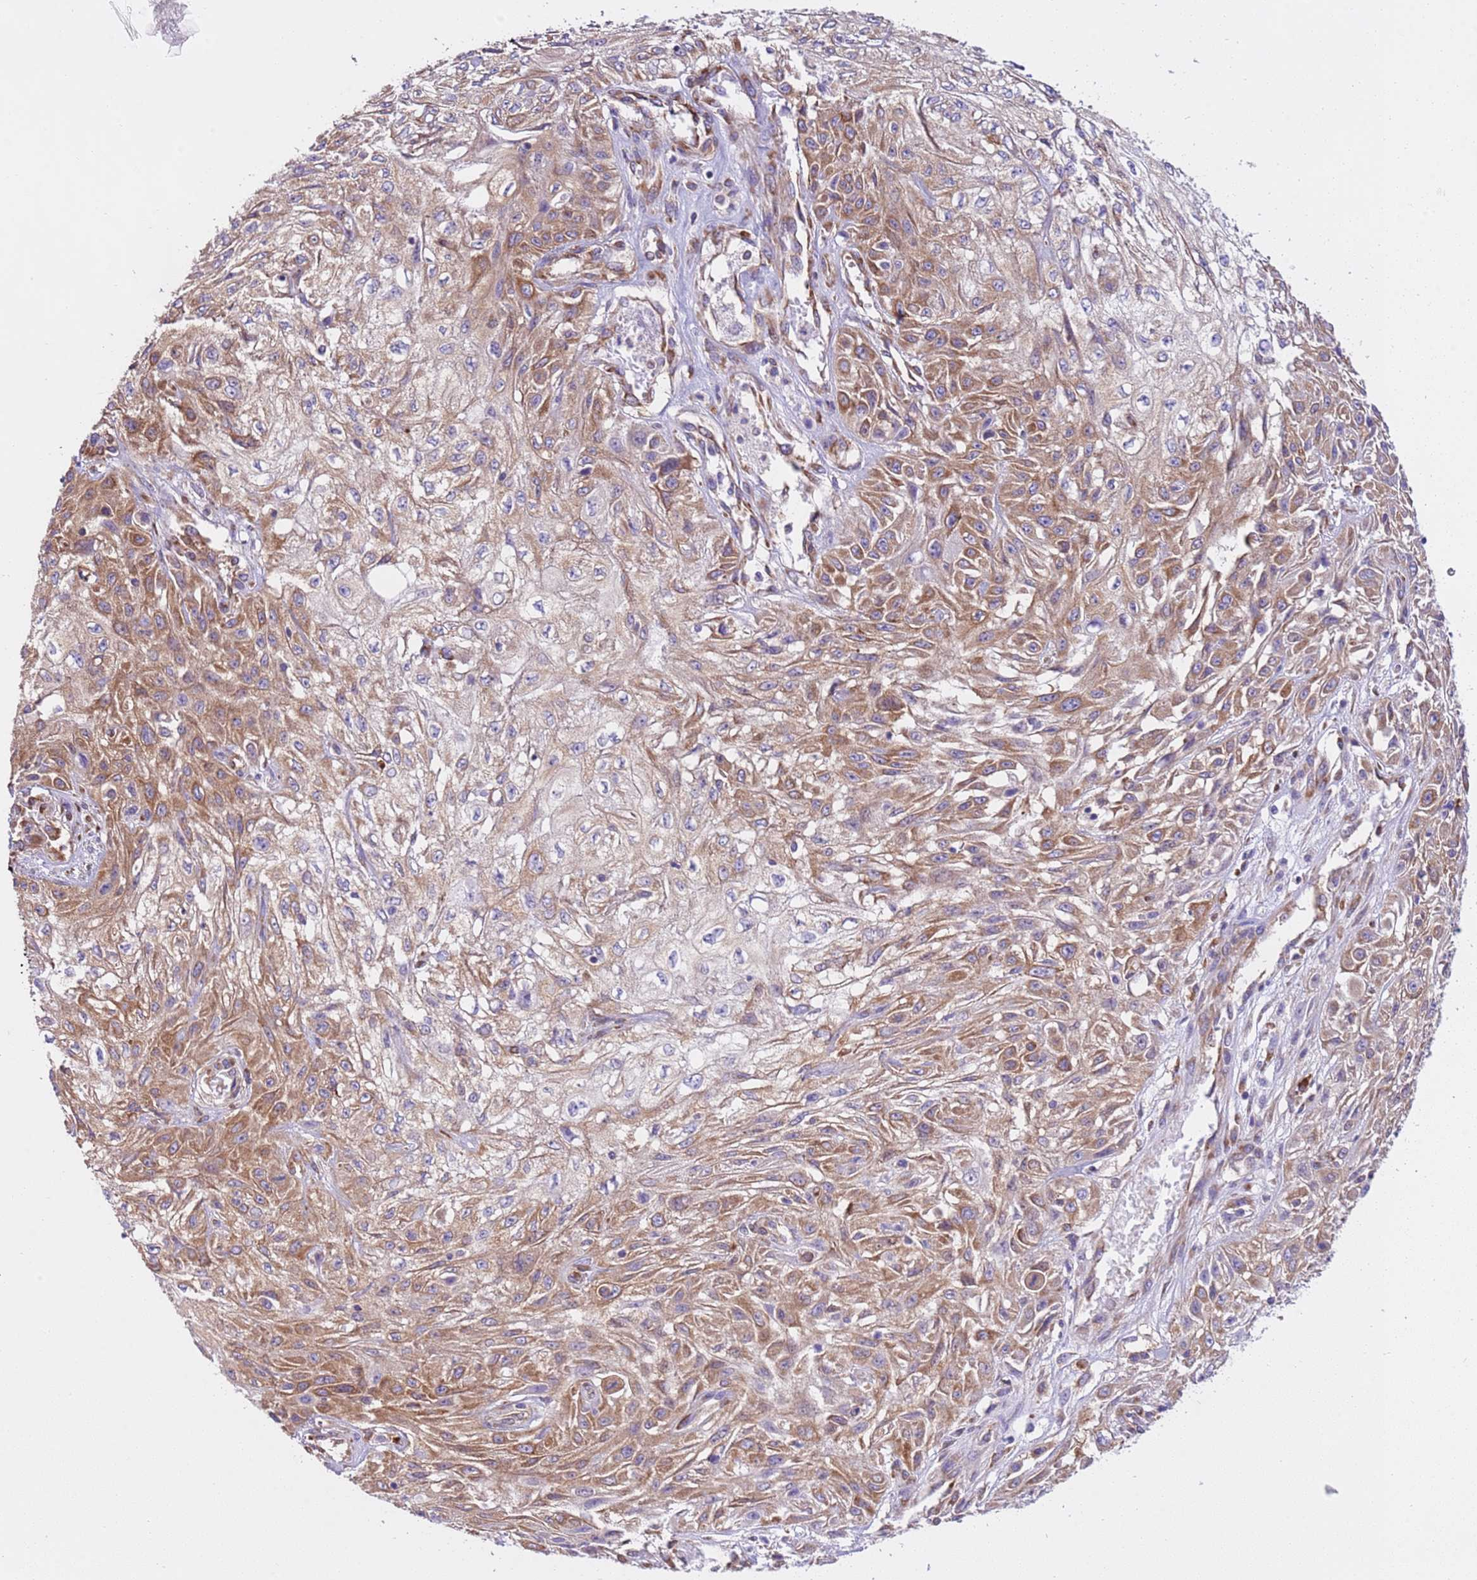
{"staining": {"intensity": "moderate", "quantity": ">75%", "location": "cytoplasmic/membranous"}, "tissue": "skin cancer", "cell_type": "Tumor cells", "image_type": "cancer", "snomed": [{"axis": "morphology", "description": "Squamous cell carcinoma, NOS"}, {"axis": "morphology", "description": "Squamous cell carcinoma, metastatic, NOS"}, {"axis": "topography", "description": "Skin"}, {"axis": "topography", "description": "Lymph node"}], "caption": "Squamous cell carcinoma (skin) was stained to show a protein in brown. There is medium levels of moderate cytoplasmic/membranous positivity in about >75% of tumor cells.", "gene": "VARS1", "patient": {"sex": "male", "age": 75}}